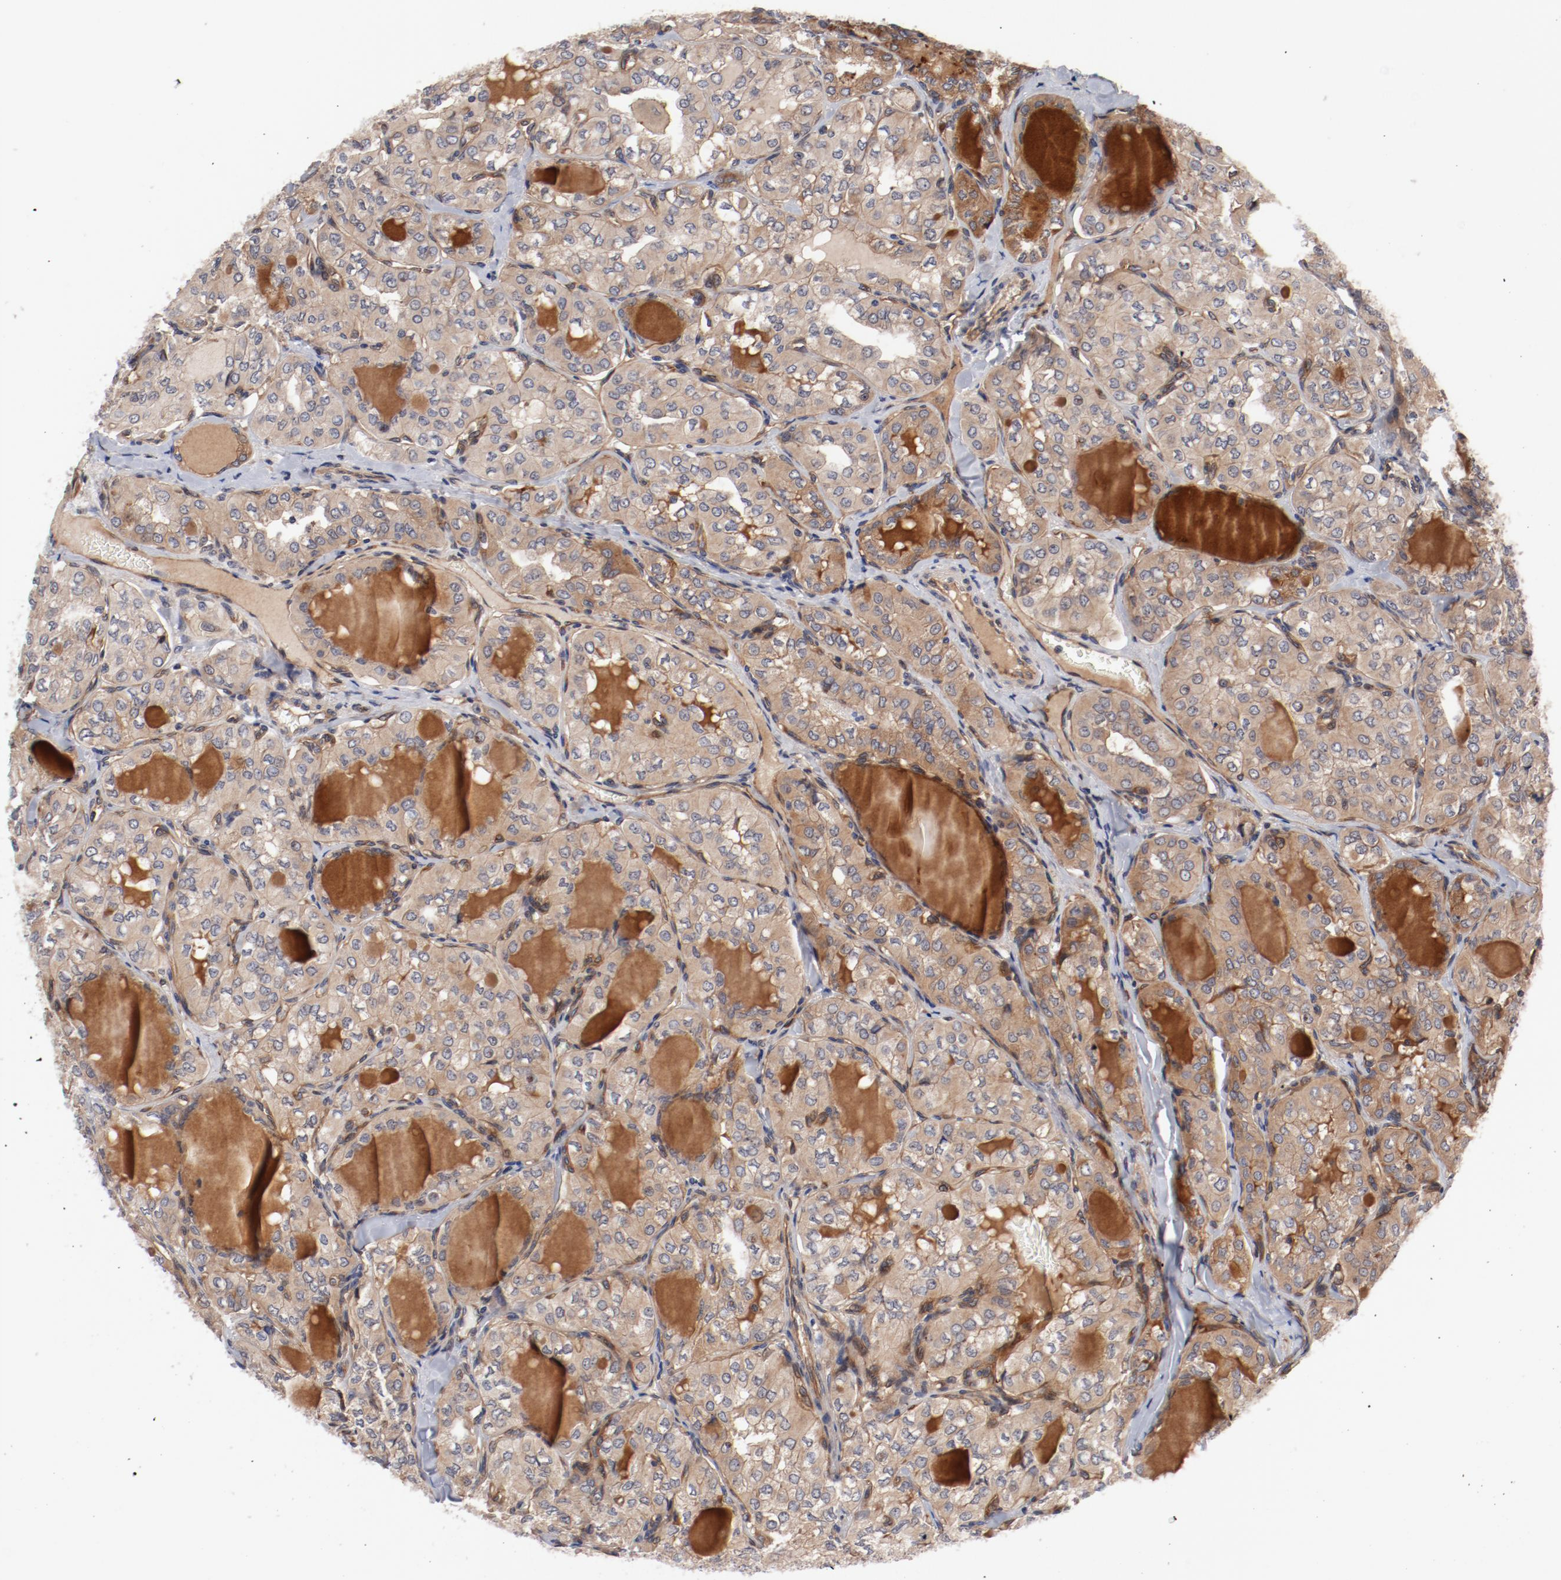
{"staining": {"intensity": "moderate", "quantity": ">75%", "location": "cytoplasmic/membranous"}, "tissue": "thyroid cancer", "cell_type": "Tumor cells", "image_type": "cancer", "snomed": [{"axis": "morphology", "description": "Papillary adenocarcinoma, NOS"}, {"axis": "topography", "description": "Thyroid gland"}], "caption": "Thyroid cancer (papillary adenocarcinoma) stained with a protein marker demonstrates moderate staining in tumor cells.", "gene": "PITPNM2", "patient": {"sex": "male", "age": 20}}